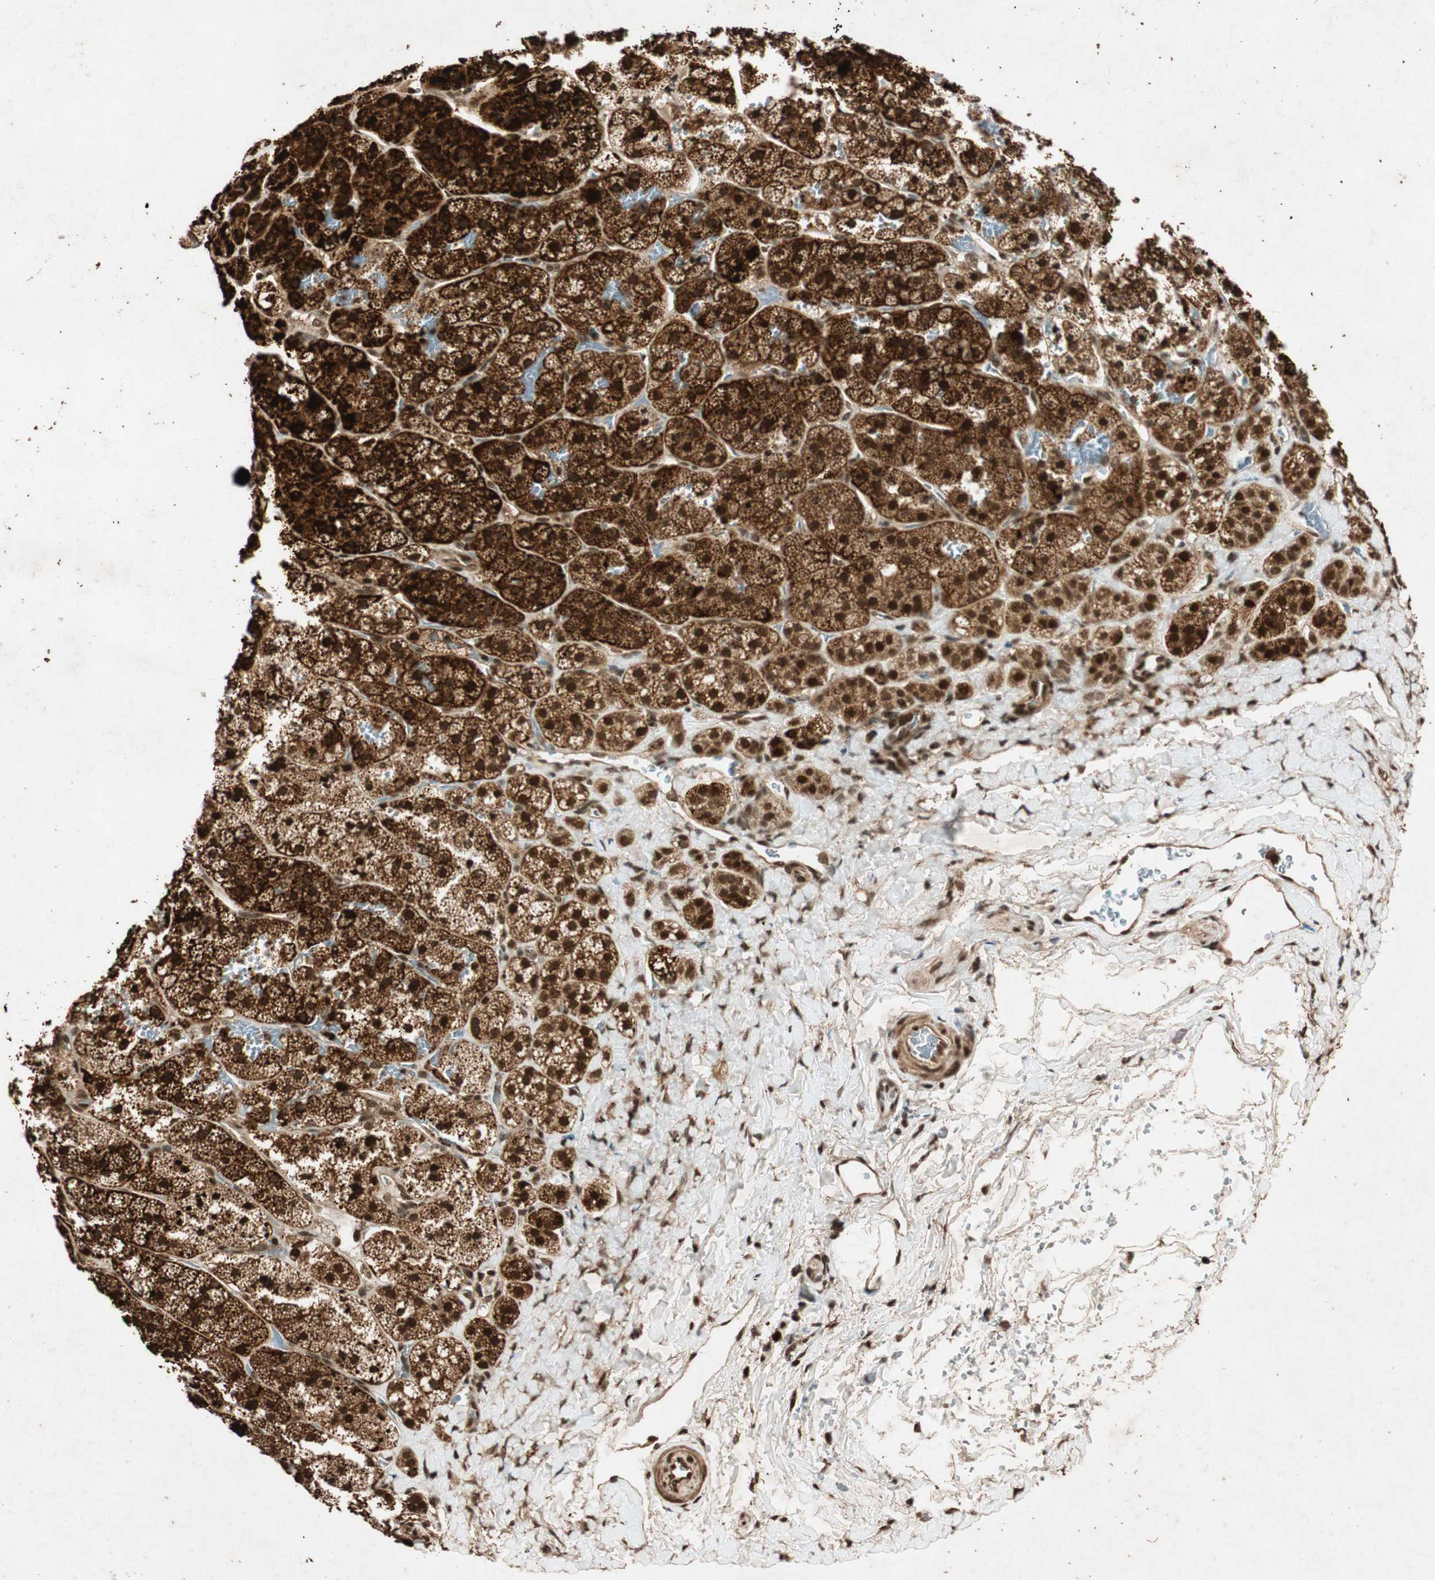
{"staining": {"intensity": "strong", "quantity": ">75%", "location": "cytoplasmic/membranous,nuclear"}, "tissue": "adrenal gland", "cell_type": "Glandular cells", "image_type": "normal", "snomed": [{"axis": "morphology", "description": "Normal tissue, NOS"}, {"axis": "topography", "description": "Adrenal gland"}], "caption": "Adrenal gland stained for a protein shows strong cytoplasmic/membranous,nuclear positivity in glandular cells. Nuclei are stained in blue.", "gene": "ALKBH5", "patient": {"sex": "female", "age": 44}}